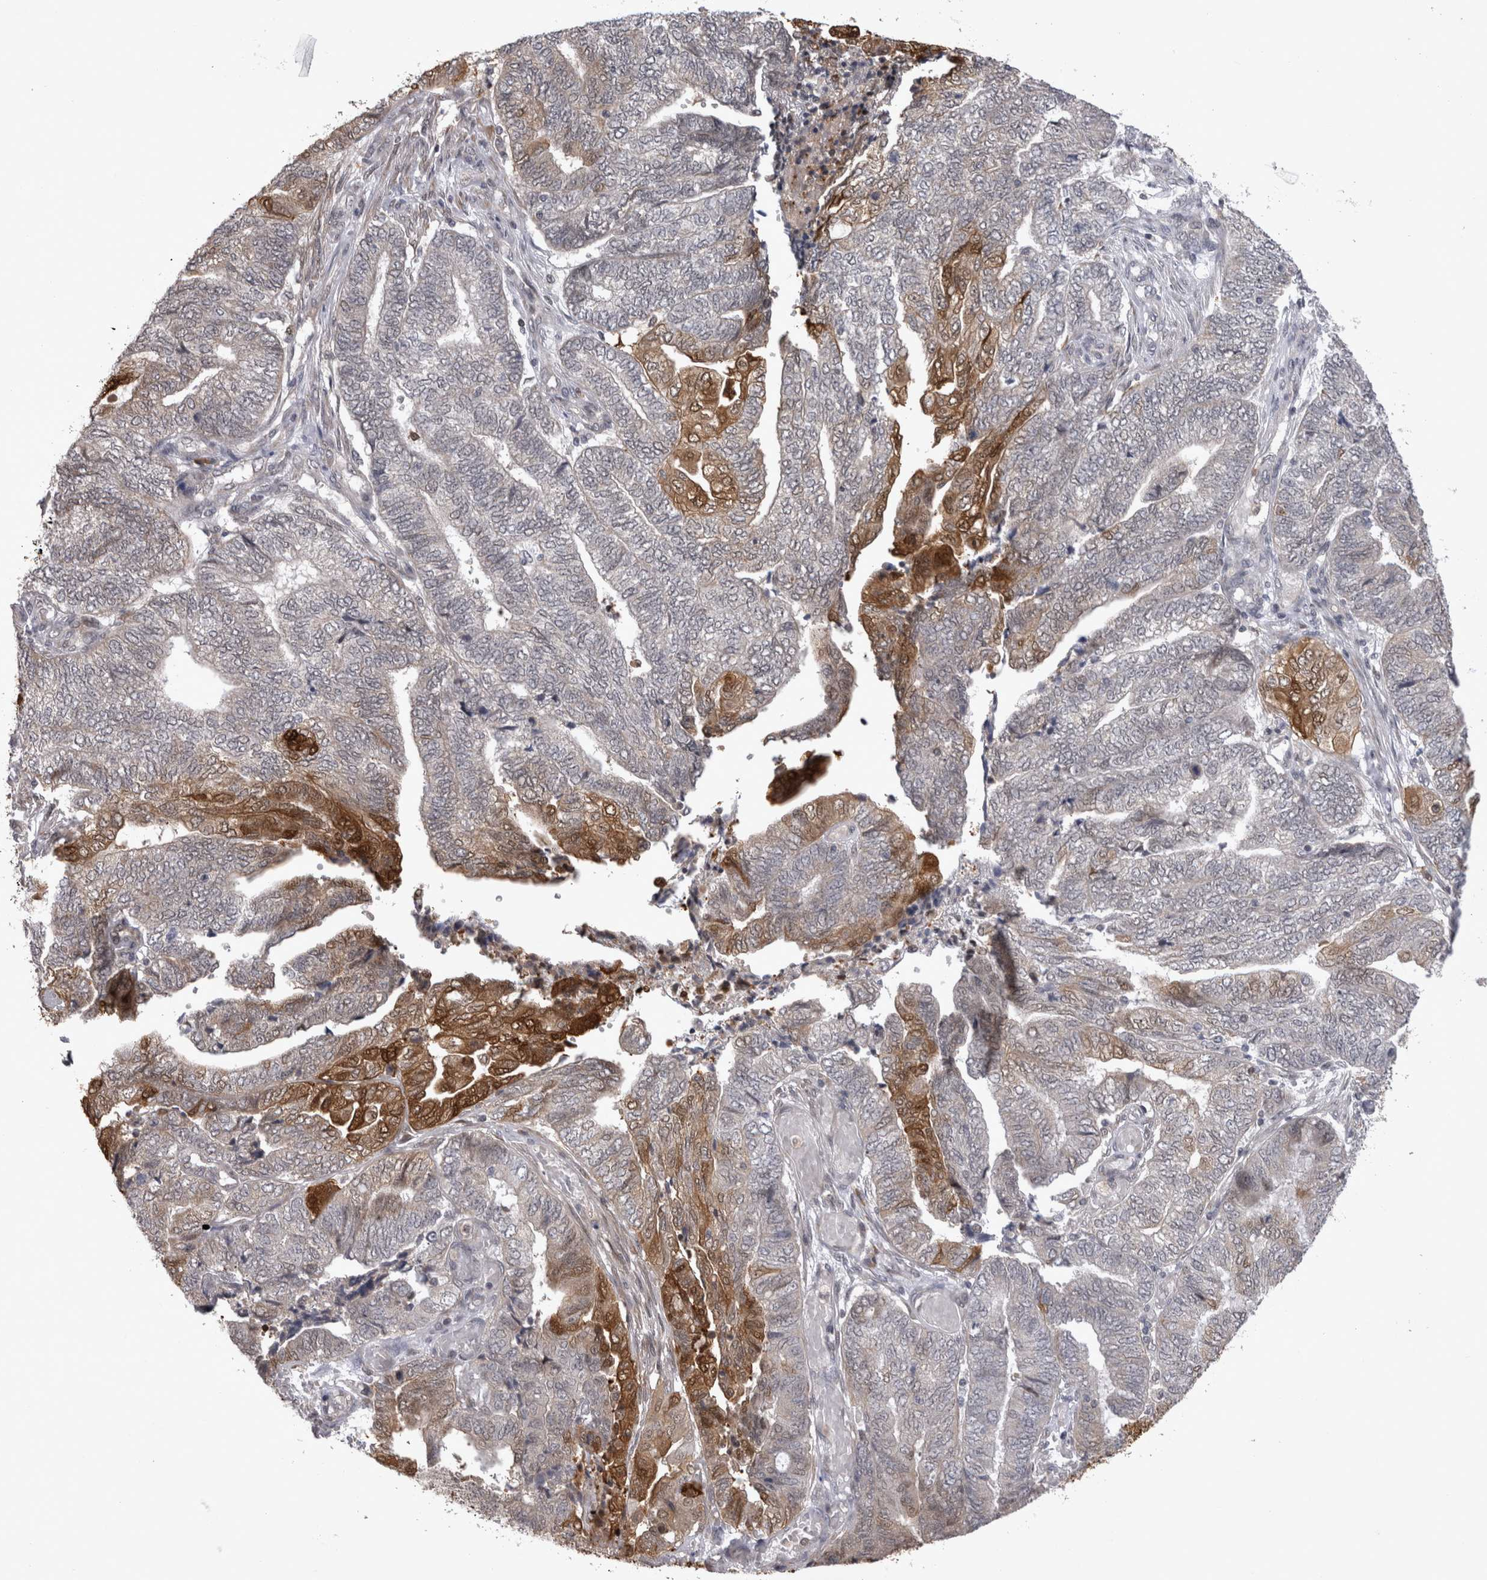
{"staining": {"intensity": "strong", "quantity": "<25%", "location": "cytoplasmic/membranous,nuclear"}, "tissue": "endometrial cancer", "cell_type": "Tumor cells", "image_type": "cancer", "snomed": [{"axis": "morphology", "description": "Adenocarcinoma, NOS"}, {"axis": "topography", "description": "Uterus"}, {"axis": "topography", "description": "Endometrium"}], "caption": "A medium amount of strong cytoplasmic/membranous and nuclear positivity is present in approximately <25% of tumor cells in endometrial cancer tissue.", "gene": "CHIC2", "patient": {"sex": "female", "age": 70}}